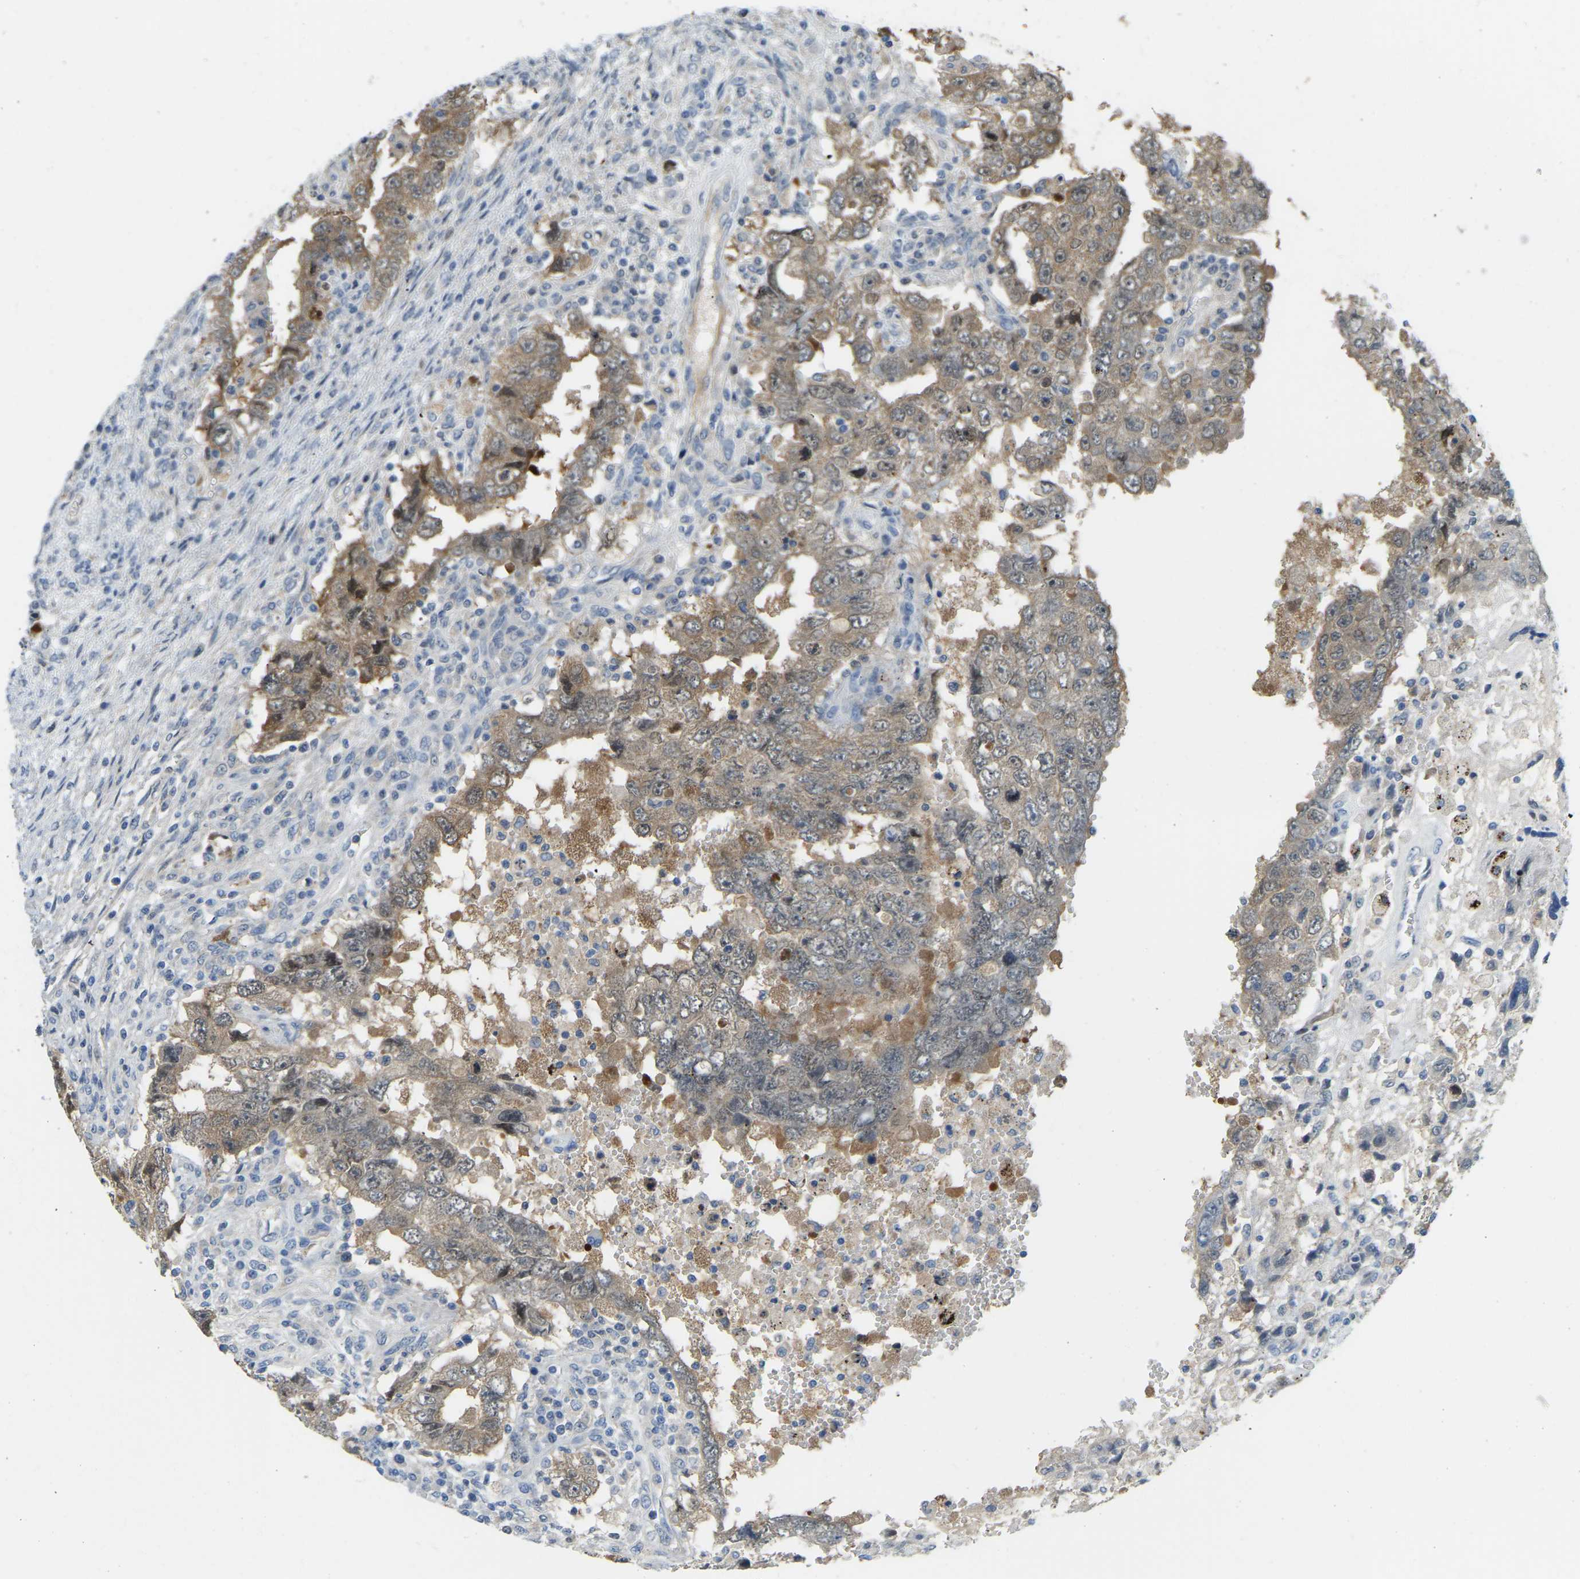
{"staining": {"intensity": "moderate", "quantity": ">75%", "location": "cytoplasmic/membranous"}, "tissue": "testis cancer", "cell_type": "Tumor cells", "image_type": "cancer", "snomed": [{"axis": "morphology", "description": "Carcinoma, Embryonal, NOS"}, {"axis": "topography", "description": "Testis"}], "caption": "Immunohistochemistry (IHC) (DAB (3,3'-diaminobenzidine)) staining of embryonal carcinoma (testis) displays moderate cytoplasmic/membranous protein expression in about >75% of tumor cells.", "gene": "NME8", "patient": {"sex": "male", "age": 26}}